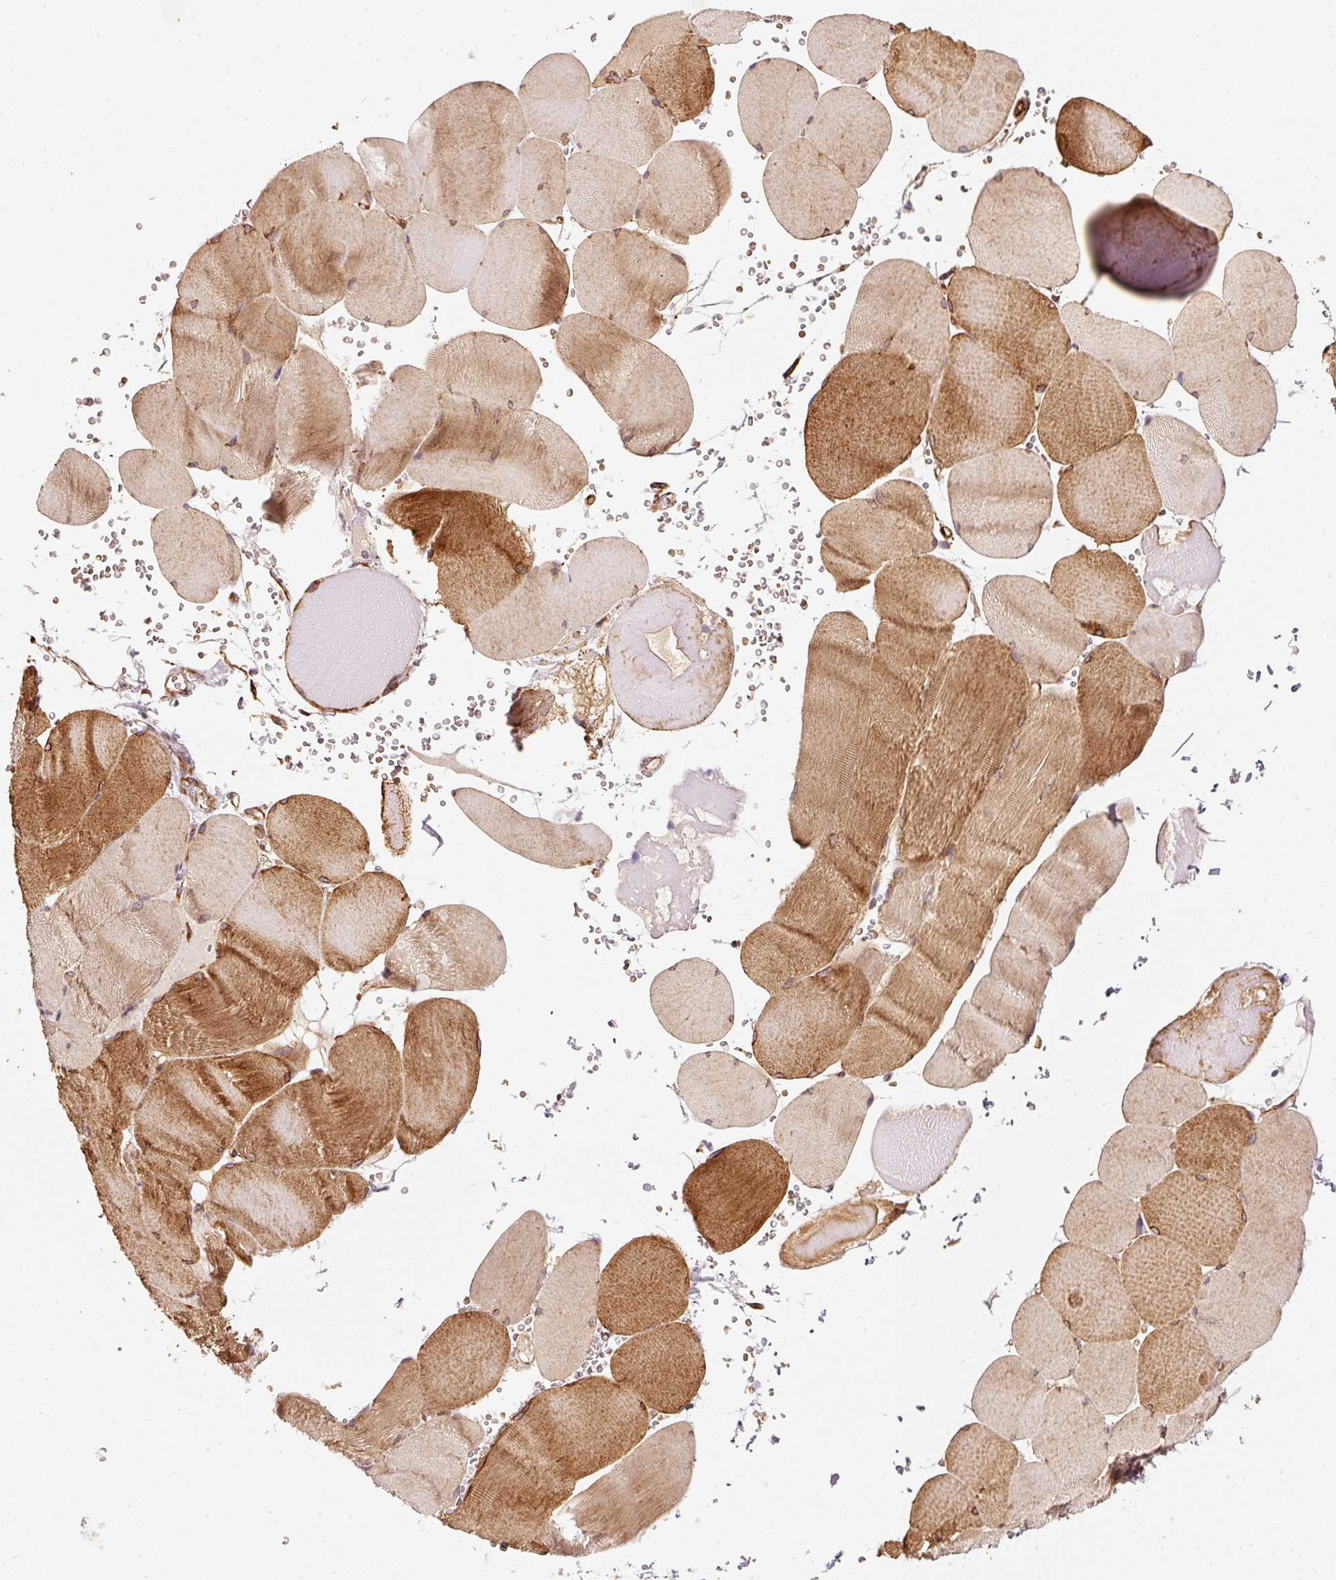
{"staining": {"intensity": "strong", "quantity": "25%-75%", "location": "cytoplasmic/membranous"}, "tissue": "skeletal muscle", "cell_type": "Myocytes", "image_type": "normal", "snomed": [{"axis": "morphology", "description": "Normal tissue, NOS"}, {"axis": "topography", "description": "Skeletal muscle"}, {"axis": "topography", "description": "Head-Neck"}], "caption": "This photomicrograph demonstrates IHC staining of normal skeletal muscle, with high strong cytoplasmic/membranous positivity in approximately 25%-75% of myocytes.", "gene": "ISCU", "patient": {"sex": "male", "age": 66}}